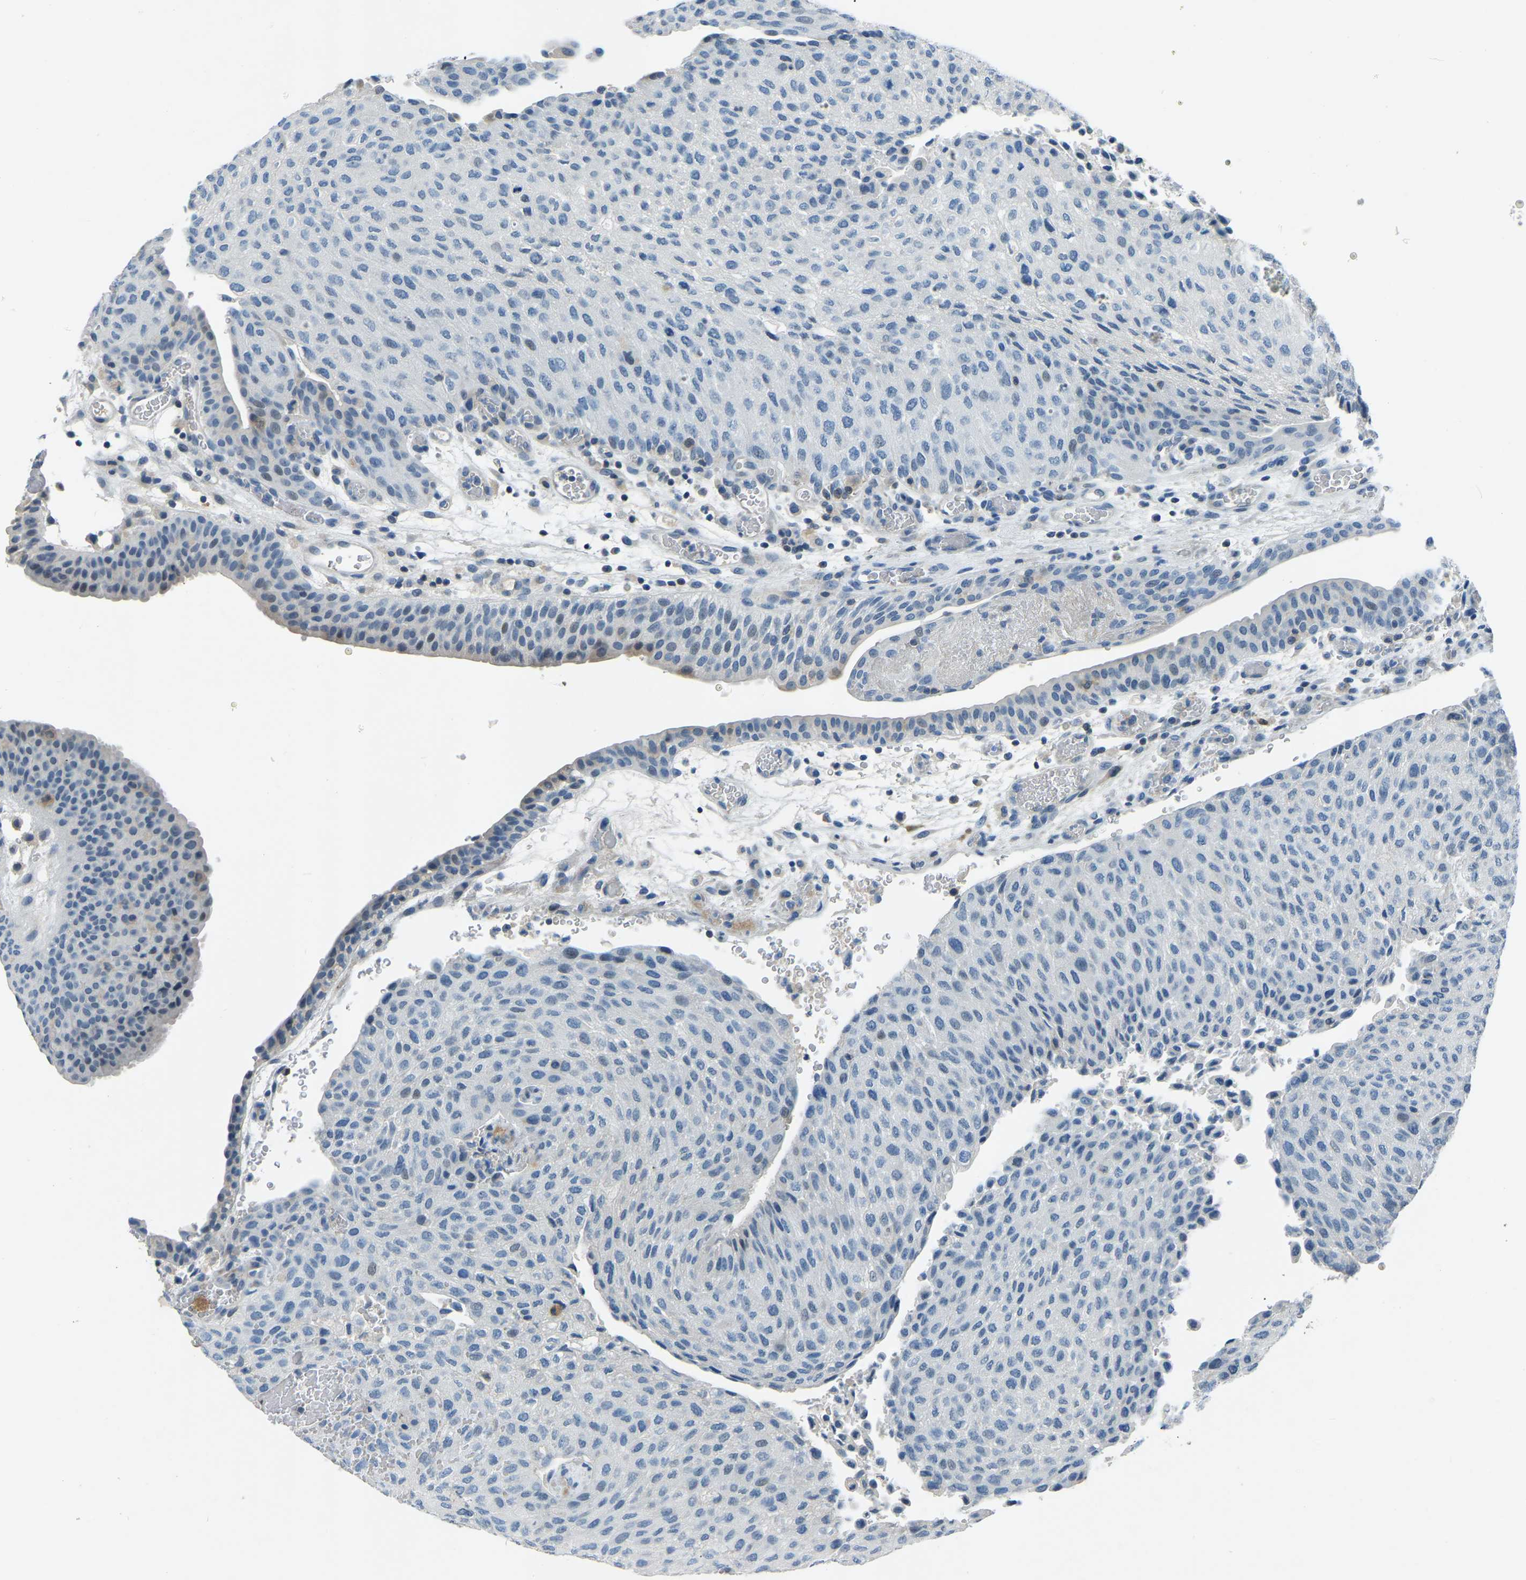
{"staining": {"intensity": "negative", "quantity": "none", "location": "none"}, "tissue": "urothelial cancer", "cell_type": "Tumor cells", "image_type": "cancer", "snomed": [{"axis": "morphology", "description": "Urothelial carcinoma, Low grade"}, {"axis": "morphology", "description": "Urothelial carcinoma, High grade"}, {"axis": "topography", "description": "Urinary bladder"}], "caption": "A high-resolution micrograph shows immunohistochemistry staining of low-grade urothelial carcinoma, which reveals no significant staining in tumor cells. Brightfield microscopy of immunohistochemistry stained with DAB (3,3'-diaminobenzidine) (brown) and hematoxylin (blue), captured at high magnification.", "gene": "XIRP1", "patient": {"sex": "male", "age": 35}}